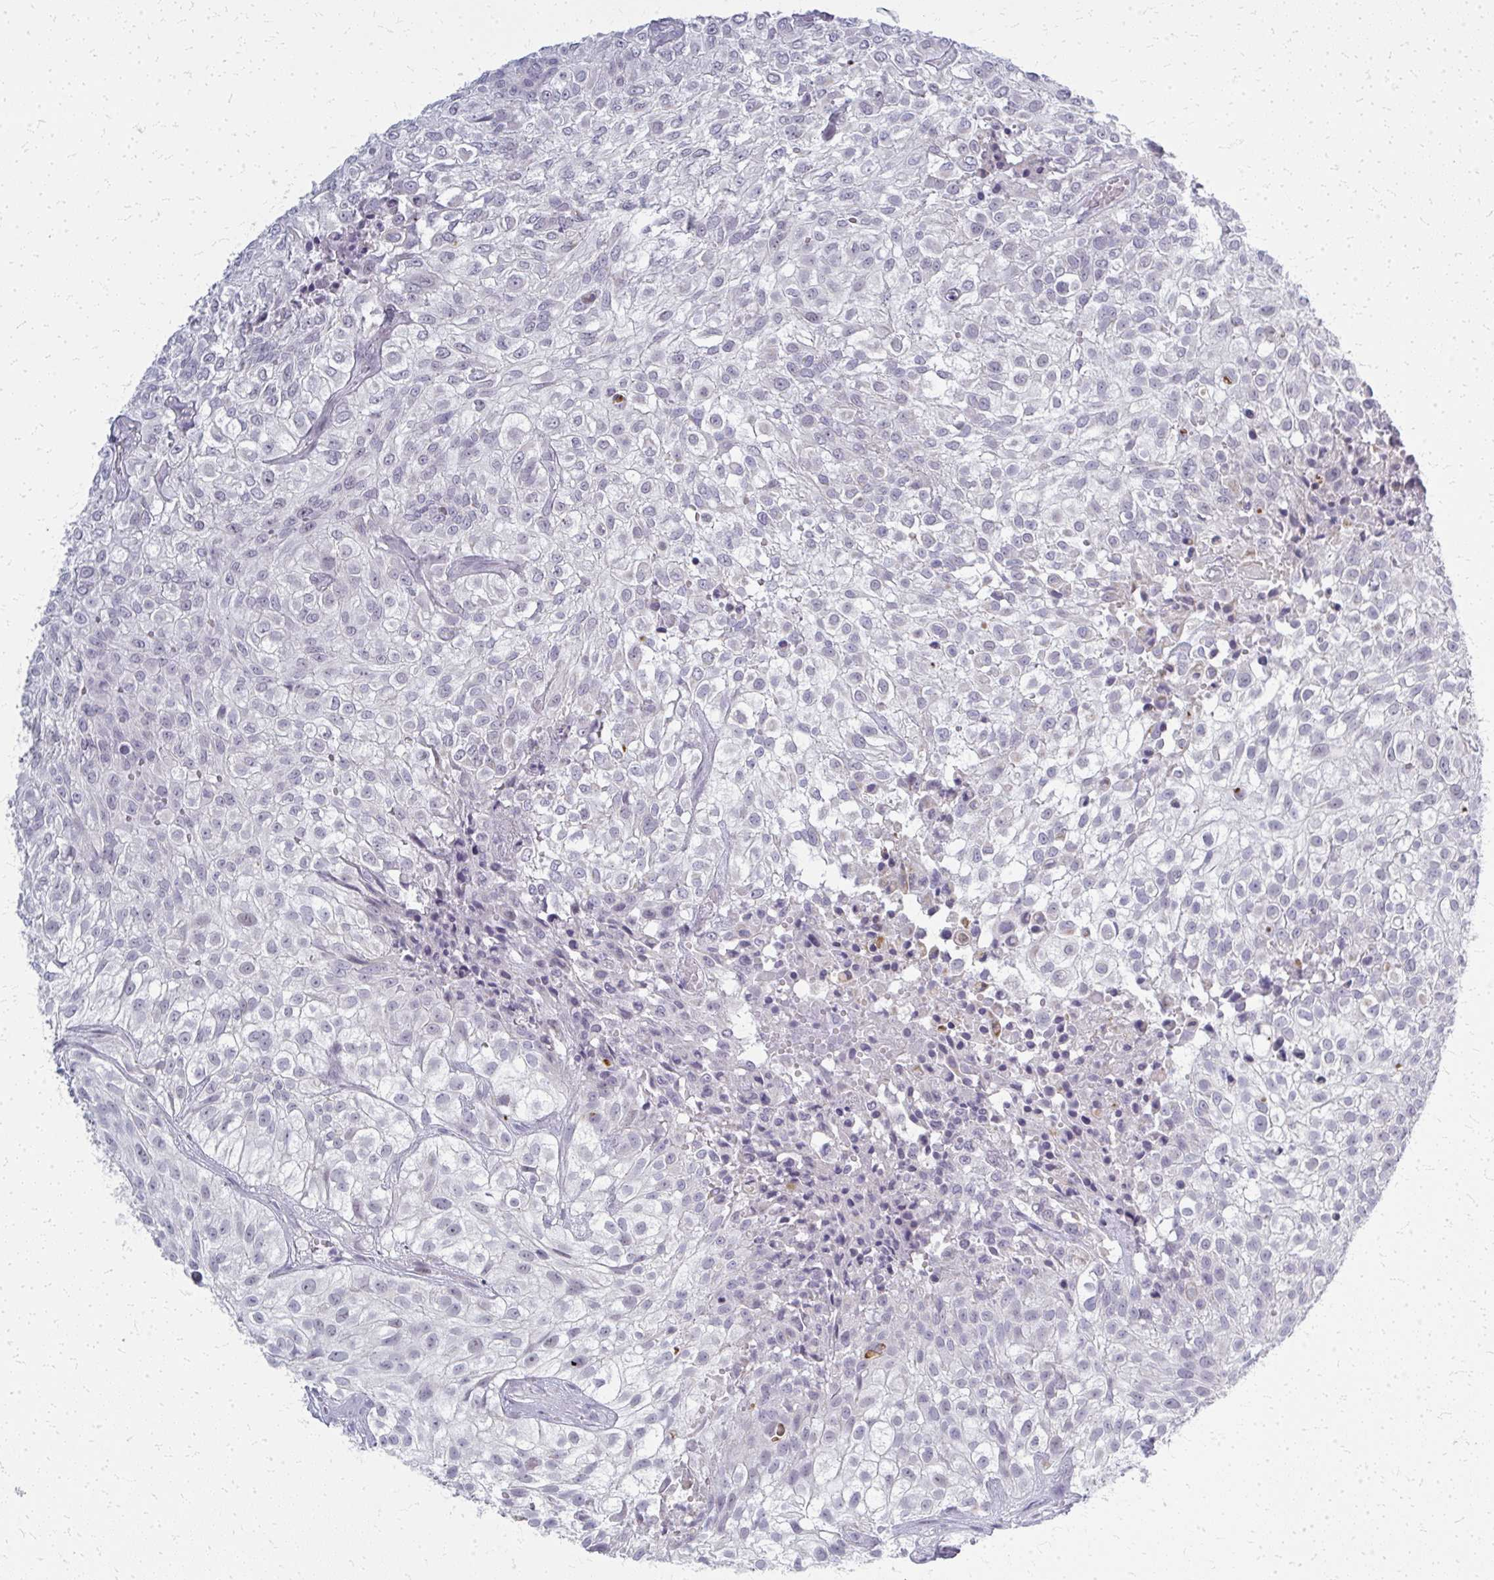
{"staining": {"intensity": "negative", "quantity": "none", "location": "none"}, "tissue": "urothelial cancer", "cell_type": "Tumor cells", "image_type": "cancer", "snomed": [{"axis": "morphology", "description": "Urothelial carcinoma, High grade"}, {"axis": "topography", "description": "Urinary bladder"}], "caption": "High magnification brightfield microscopy of urothelial cancer stained with DAB (brown) and counterstained with hematoxylin (blue): tumor cells show no significant staining.", "gene": "CASQ2", "patient": {"sex": "male", "age": 56}}